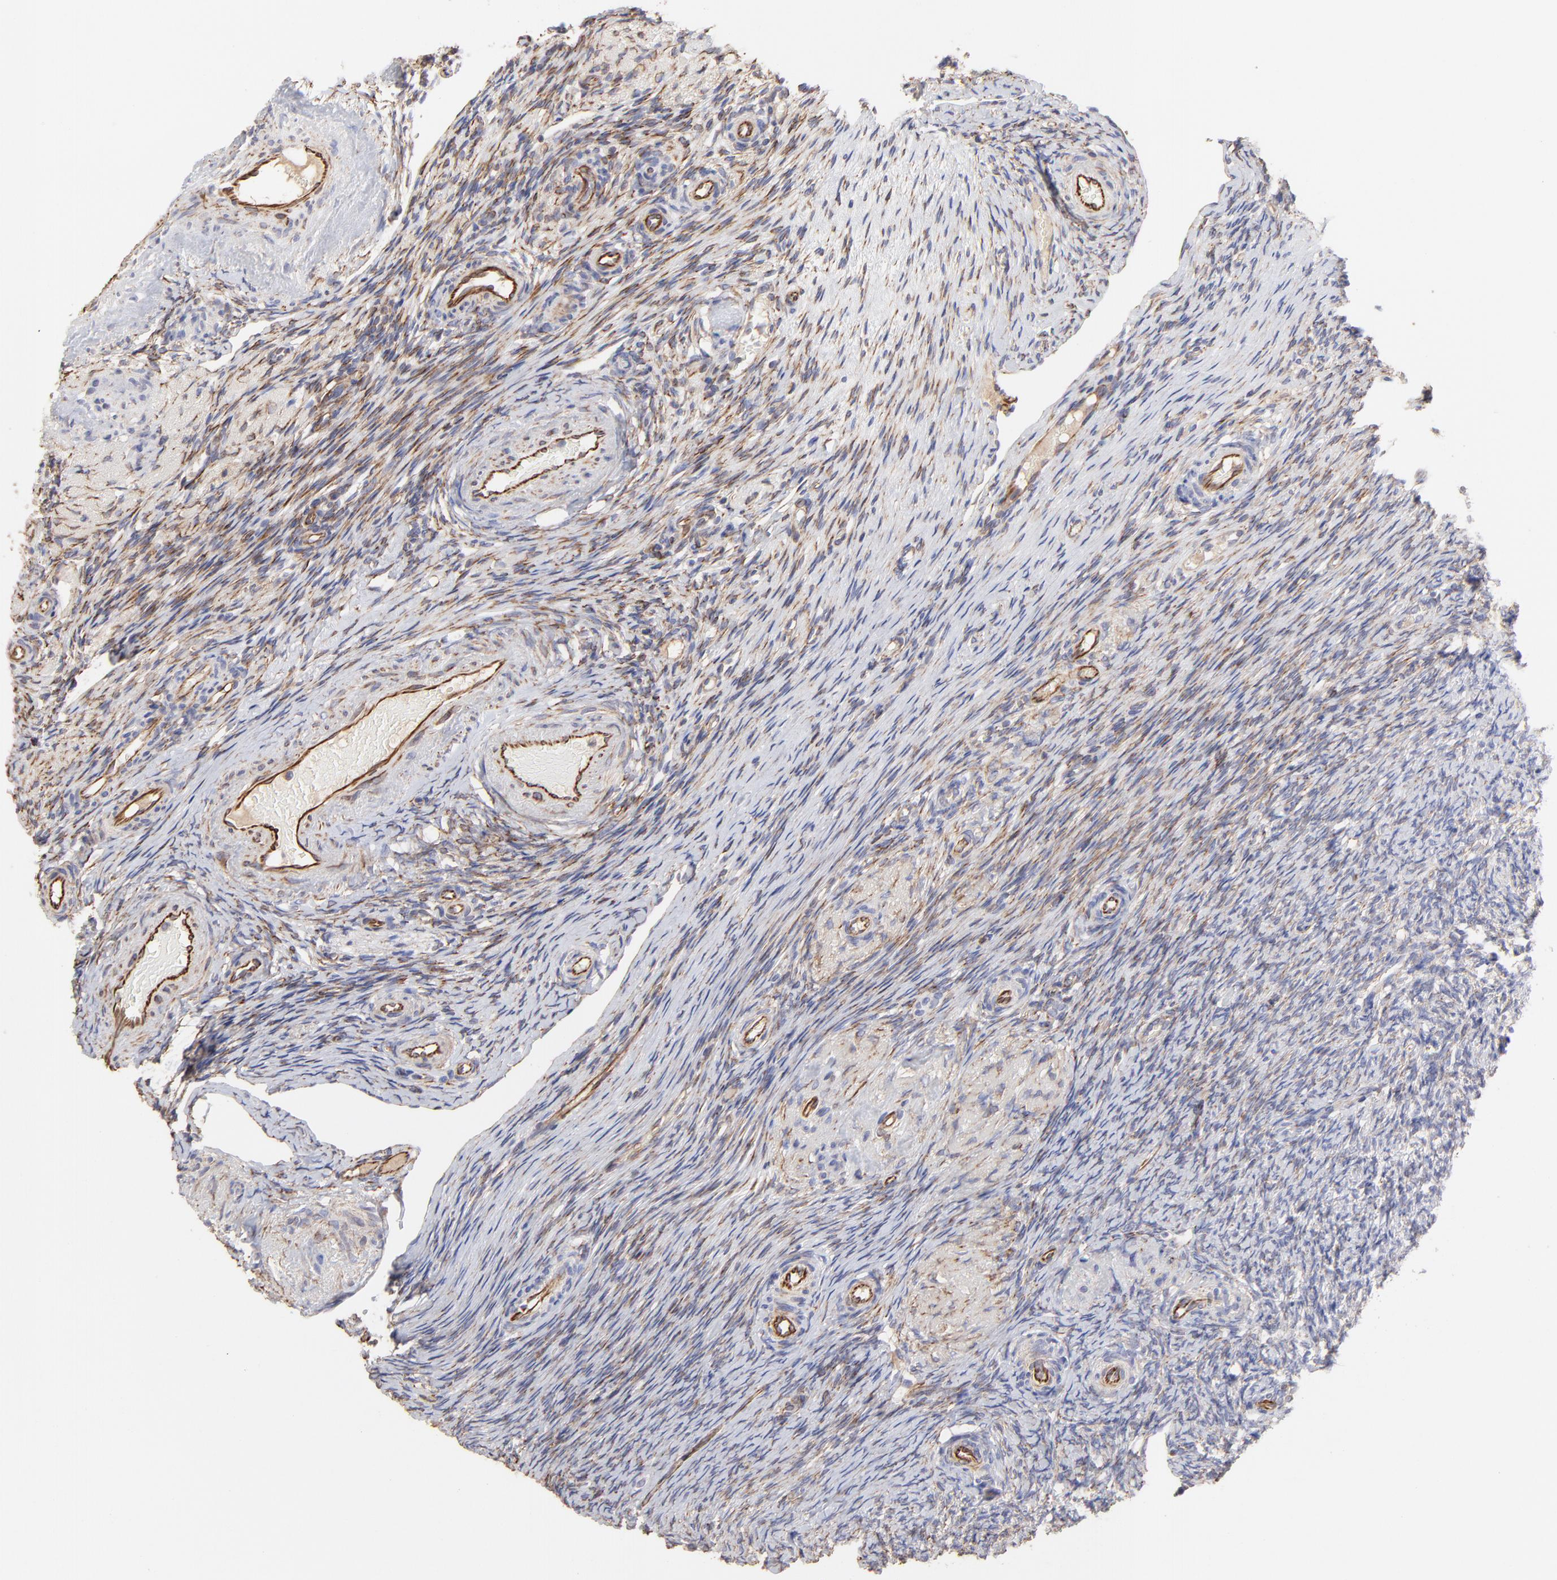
{"staining": {"intensity": "weak", "quantity": "25%-75%", "location": "cytoplasmic/membranous"}, "tissue": "ovary", "cell_type": "Ovarian stroma cells", "image_type": "normal", "snomed": [{"axis": "morphology", "description": "Normal tissue, NOS"}, {"axis": "topography", "description": "Ovary"}], "caption": "This histopathology image shows unremarkable ovary stained with immunohistochemistry (IHC) to label a protein in brown. The cytoplasmic/membranous of ovarian stroma cells show weak positivity for the protein. Nuclei are counter-stained blue.", "gene": "COX8C", "patient": {"sex": "female", "age": 60}}